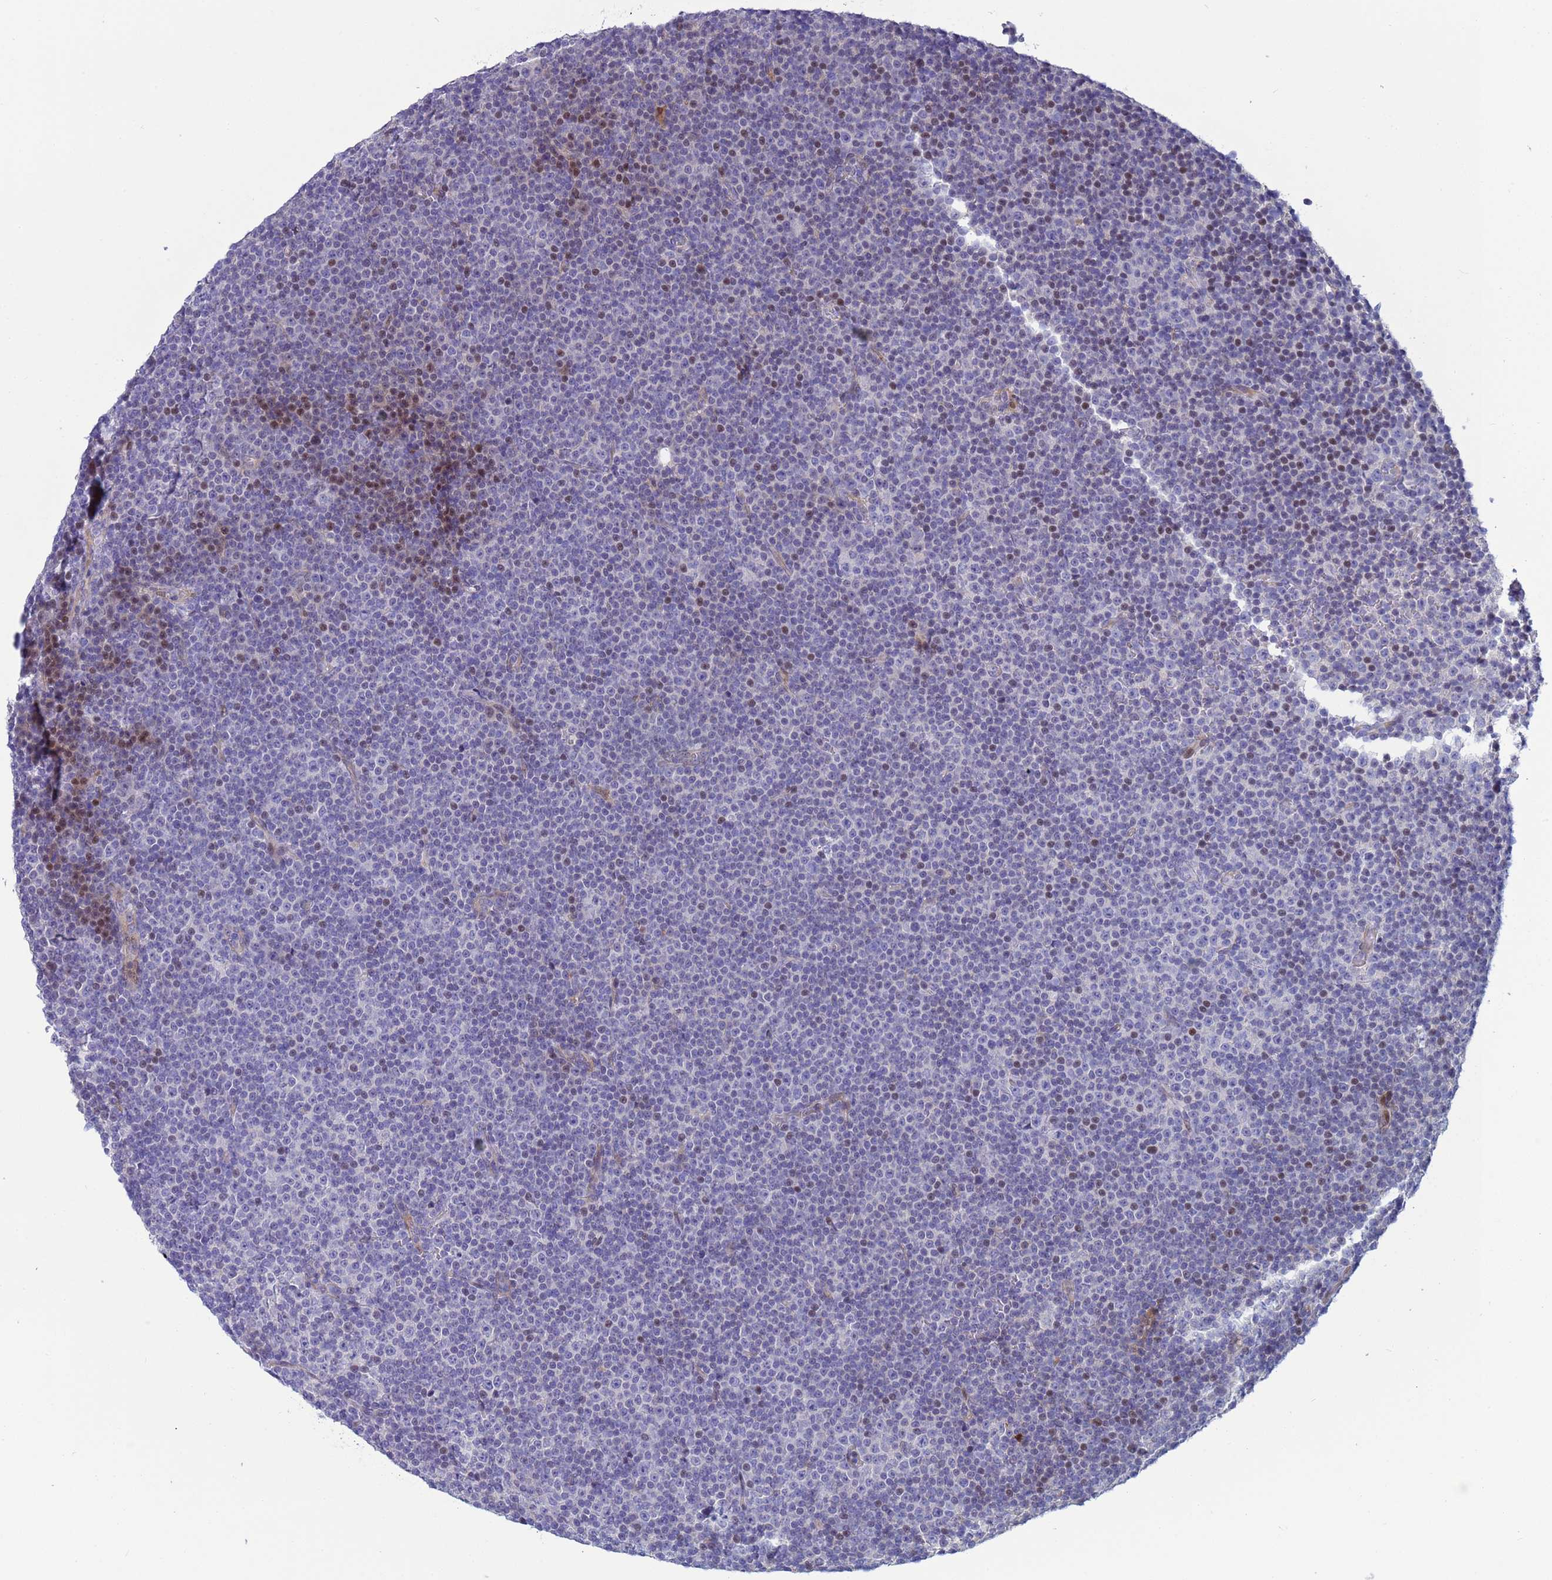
{"staining": {"intensity": "moderate", "quantity": "<25%", "location": "nuclear"}, "tissue": "lymphoma", "cell_type": "Tumor cells", "image_type": "cancer", "snomed": [{"axis": "morphology", "description": "Malignant lymphoma, non-Hodgkin's type, Low grade"}, {"axis": "topography", "description": "Lymph node"}], "caption": "Moderate nuclear protein expression is present in approximately <25% of tumor cells in lymphoma. Nuclei are stained in blue.", "gene": "PPP6R1", "patient": {"sex": "female", "age": 67}}